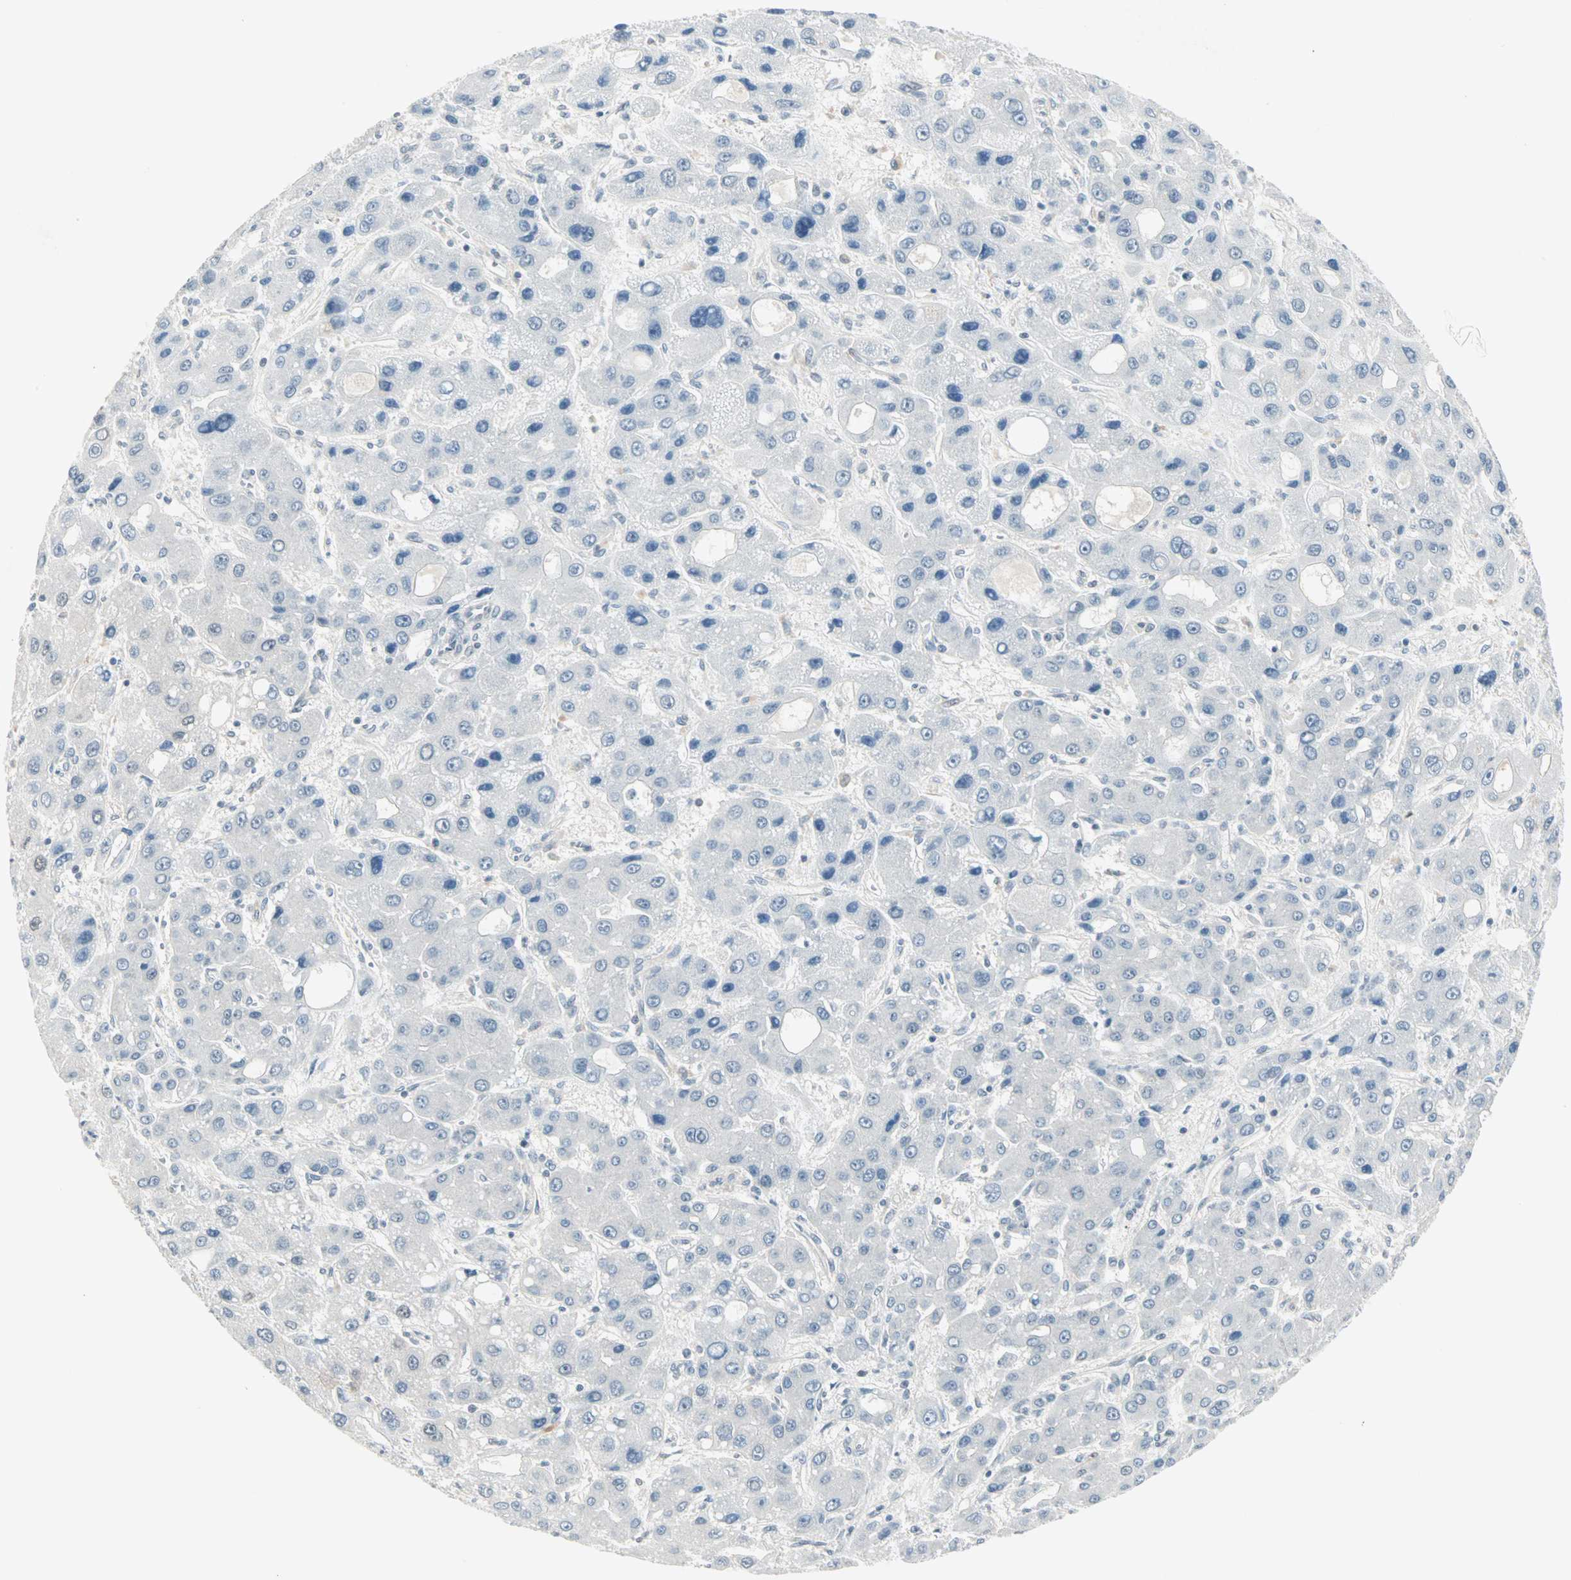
{"staining": {"intensity": "negative", "quantity": "none", "location": "none"}, "tissue": "liver cancer", "cell_type": "Tumor cells", "image_type": "cancer", "snomed": [{"axis": "morphology", "description": "Carcinoma, Hepatocellular, NOS"}, {"axis": "topography", "description": "Liver"}], "caption": "Immunohistochemistry (IHC) histopathology image of hepatocellular carcinoma (liver) stained for a protein (brown), which reveals no positivity in tumor cells.", "gene": "PTPA", "patient": {"sex": "male", "age": 55}}